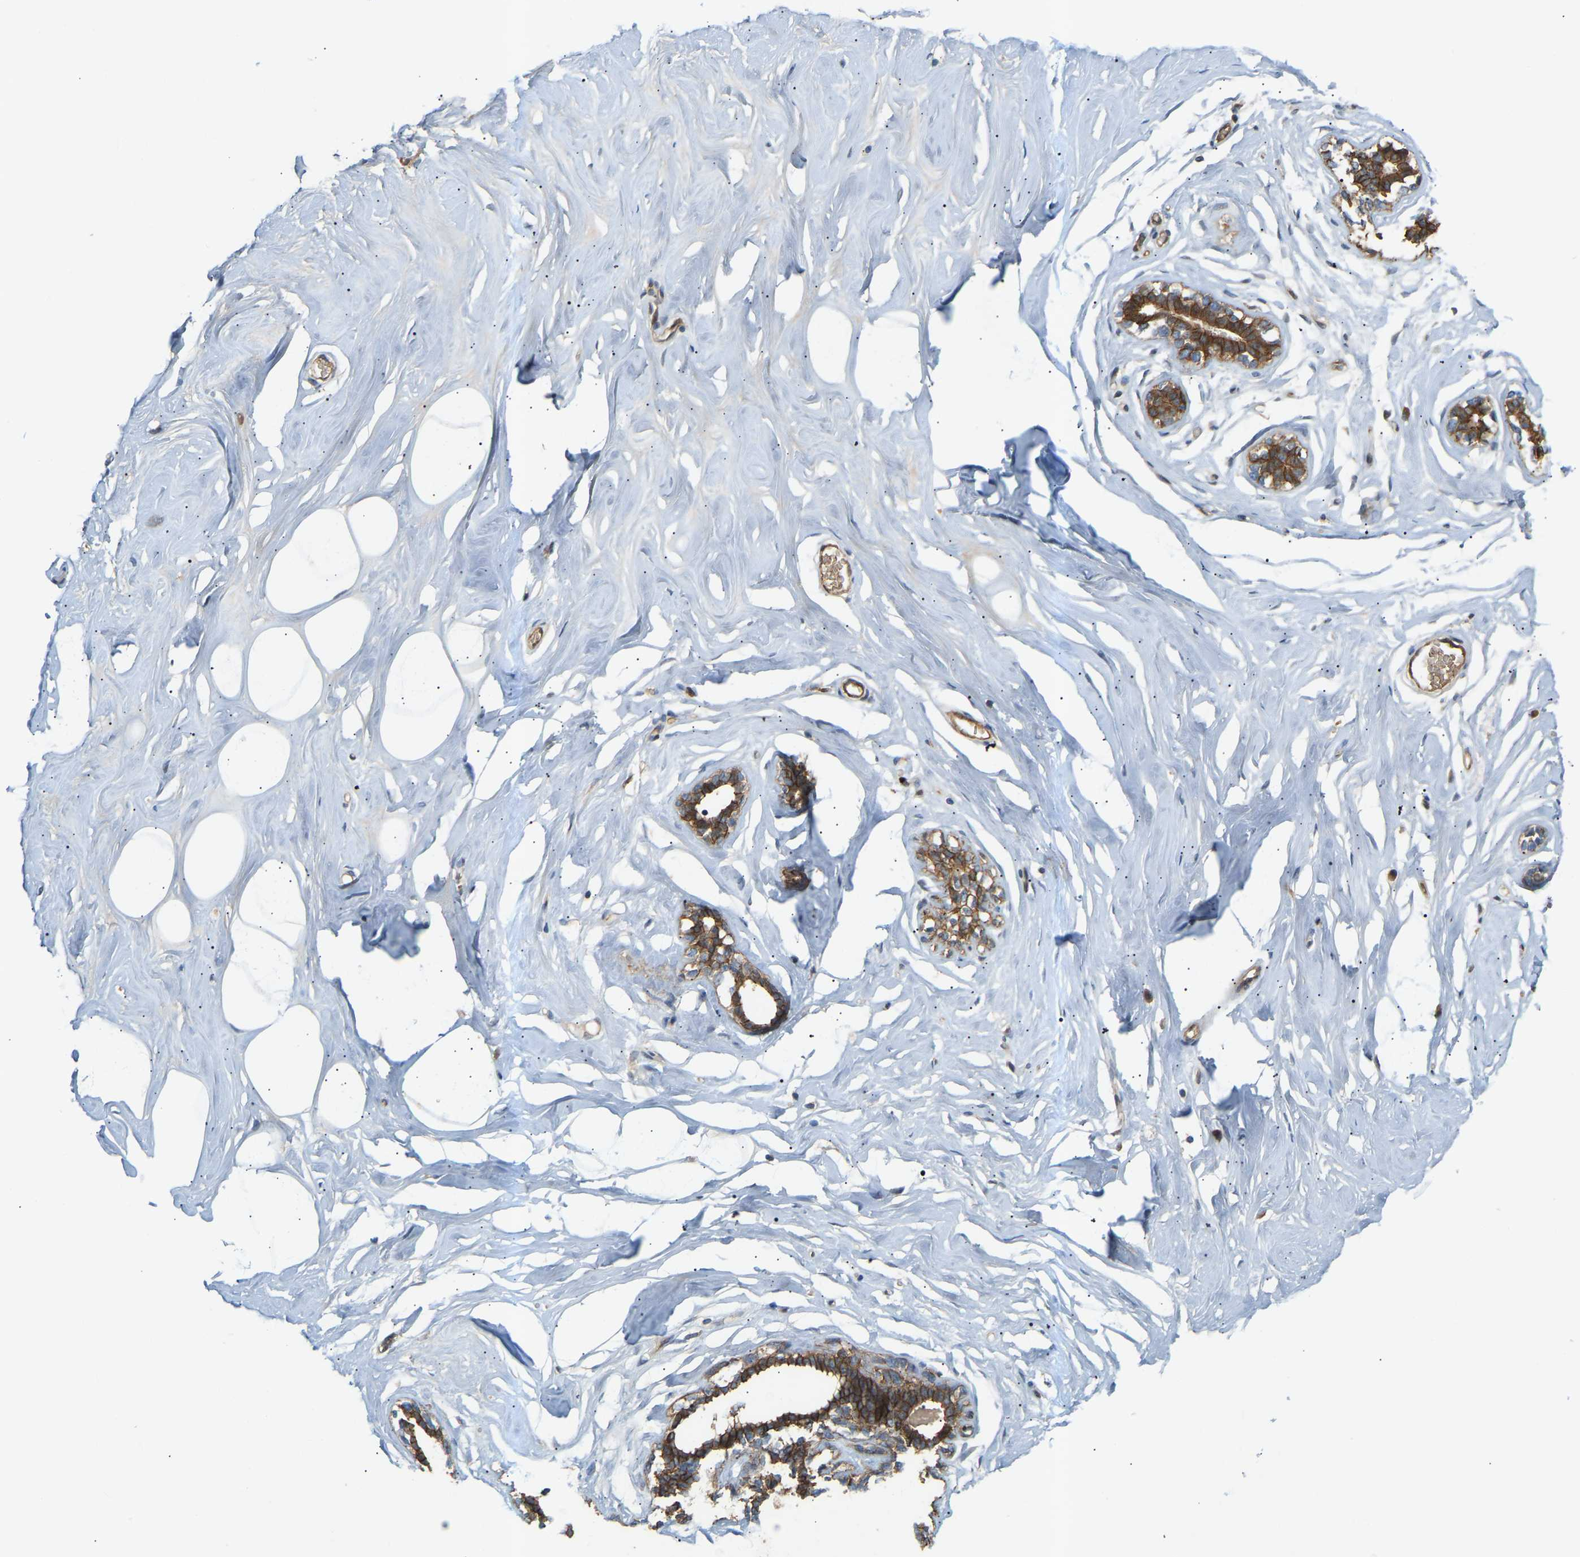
{"staining": {"intensity": "moderate", "quantity": "<25%", "location": "cytoplasmic/membranous"}, "tissue": "adipose tissue", "cell_type": "Adipocytes", "image_type": "normal", "snomed": [{"axis": "morphology", "description": "Normal tissue, NOS"}, {"axis": "morphology", "description": "Fibrosis, NOS"}, {"axis": "topography", "description": "Breast"}, {"axis": "topography", "description": "Adipose tissue"}], "caption": "Moderate cytoplasmic/membranous staining is appreciated in approximately <25% of adipocytes in benign adipose tissue.", "gene": "ATP5MF", "patient": {"sex": "female", "age": 39}}